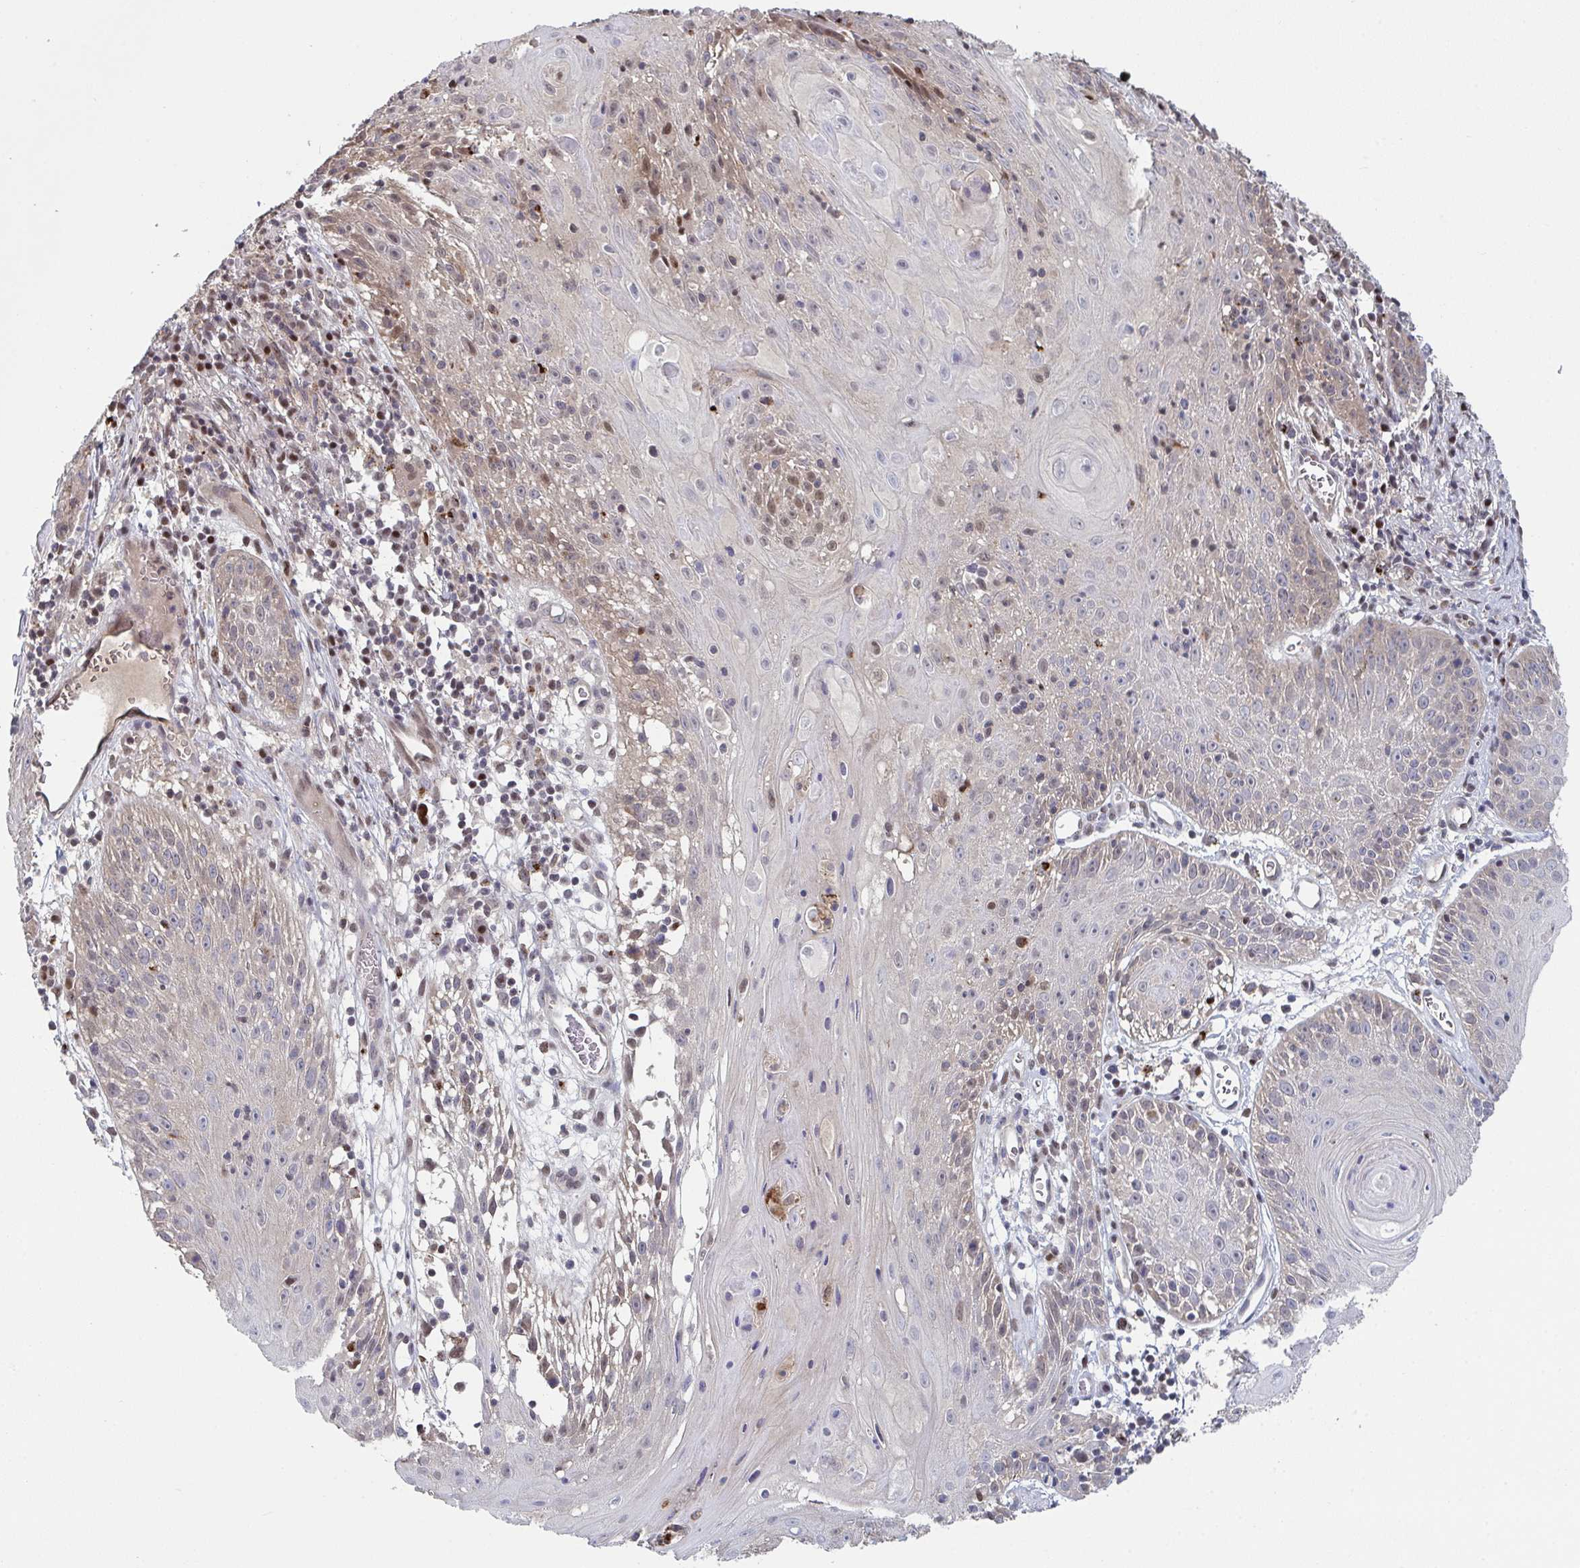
{"staining": {"intensity": "weak", "quantity": "<25%", "location": "cytoplasmic/membranous,nuclear"}, "tissue": "skin cancer", "cell_type": "Tumor cells", "image_type": "cancer", "snomed": [{"axis": "morphology", "description": "Squamous cell carcinoma, NOS"}, {"axis": "topography", "description": "Skin"}, {"axis": "topography", "description": "Vulva"}], "caption": "Protein analysis of skin cancer reveals no significant expression in tumor cells.", "gene": "ACD", "patient": {"sex": "female", "age": 76}}